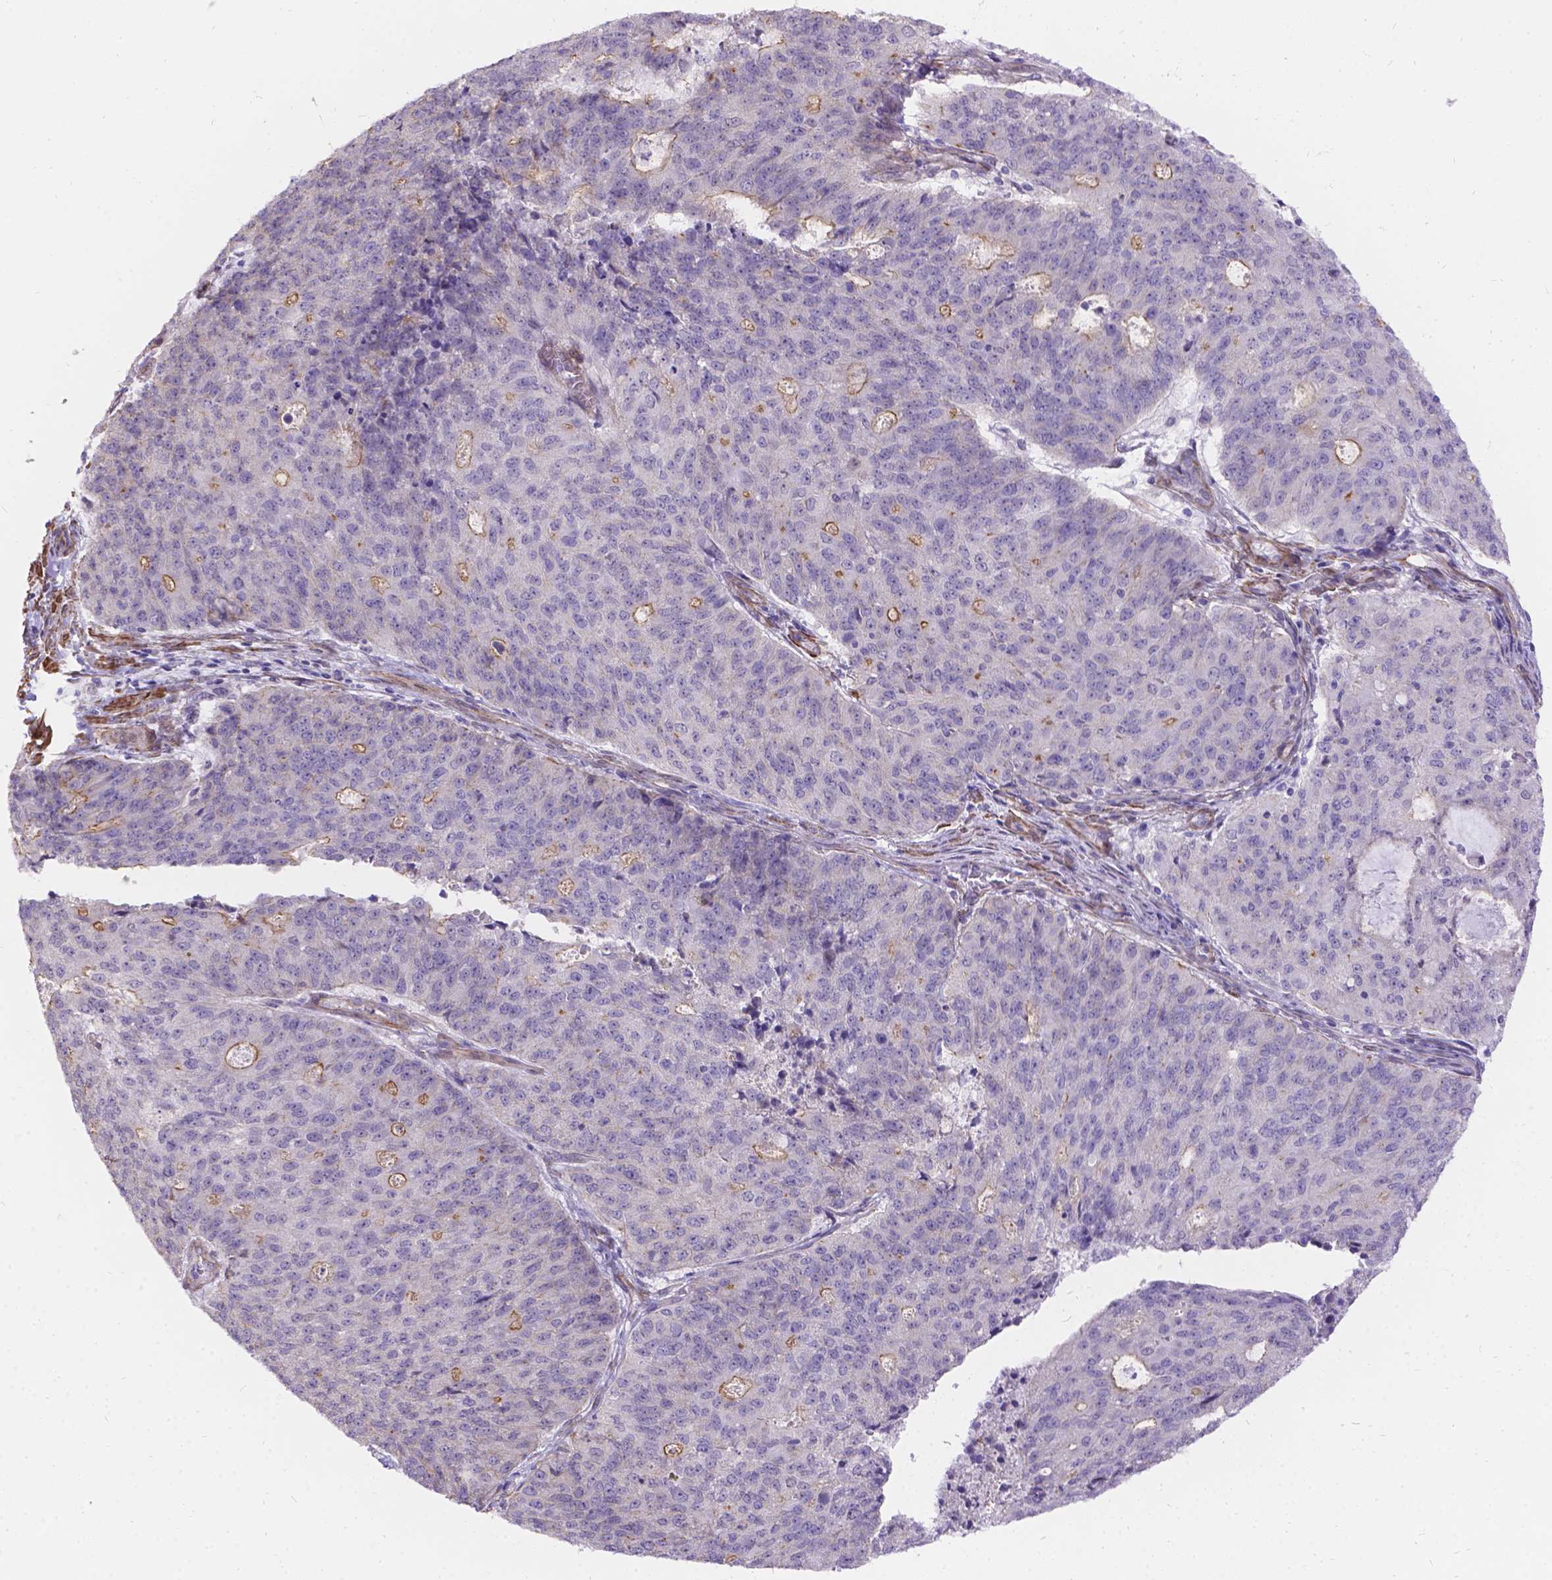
{"staining": {"intensity": "weak", "quantity": "<25%", "location": "cytoplasmic/membranous"}, "tissue": "endometrial cancer", "cell_type": "Tumor cells", "image_type": "cancer", "snomed": [{"axis": "morphology", "description": "Adenocarcinoma, NOS"}, {"axis": "topography", "description": "Endometrium"}], "caption": "Tumor cells are negative for protein expression in human endometrial cancer (adenocarcinoma).", "gene": "PALS1", "patient": {"sex": "female", "age": 82}}